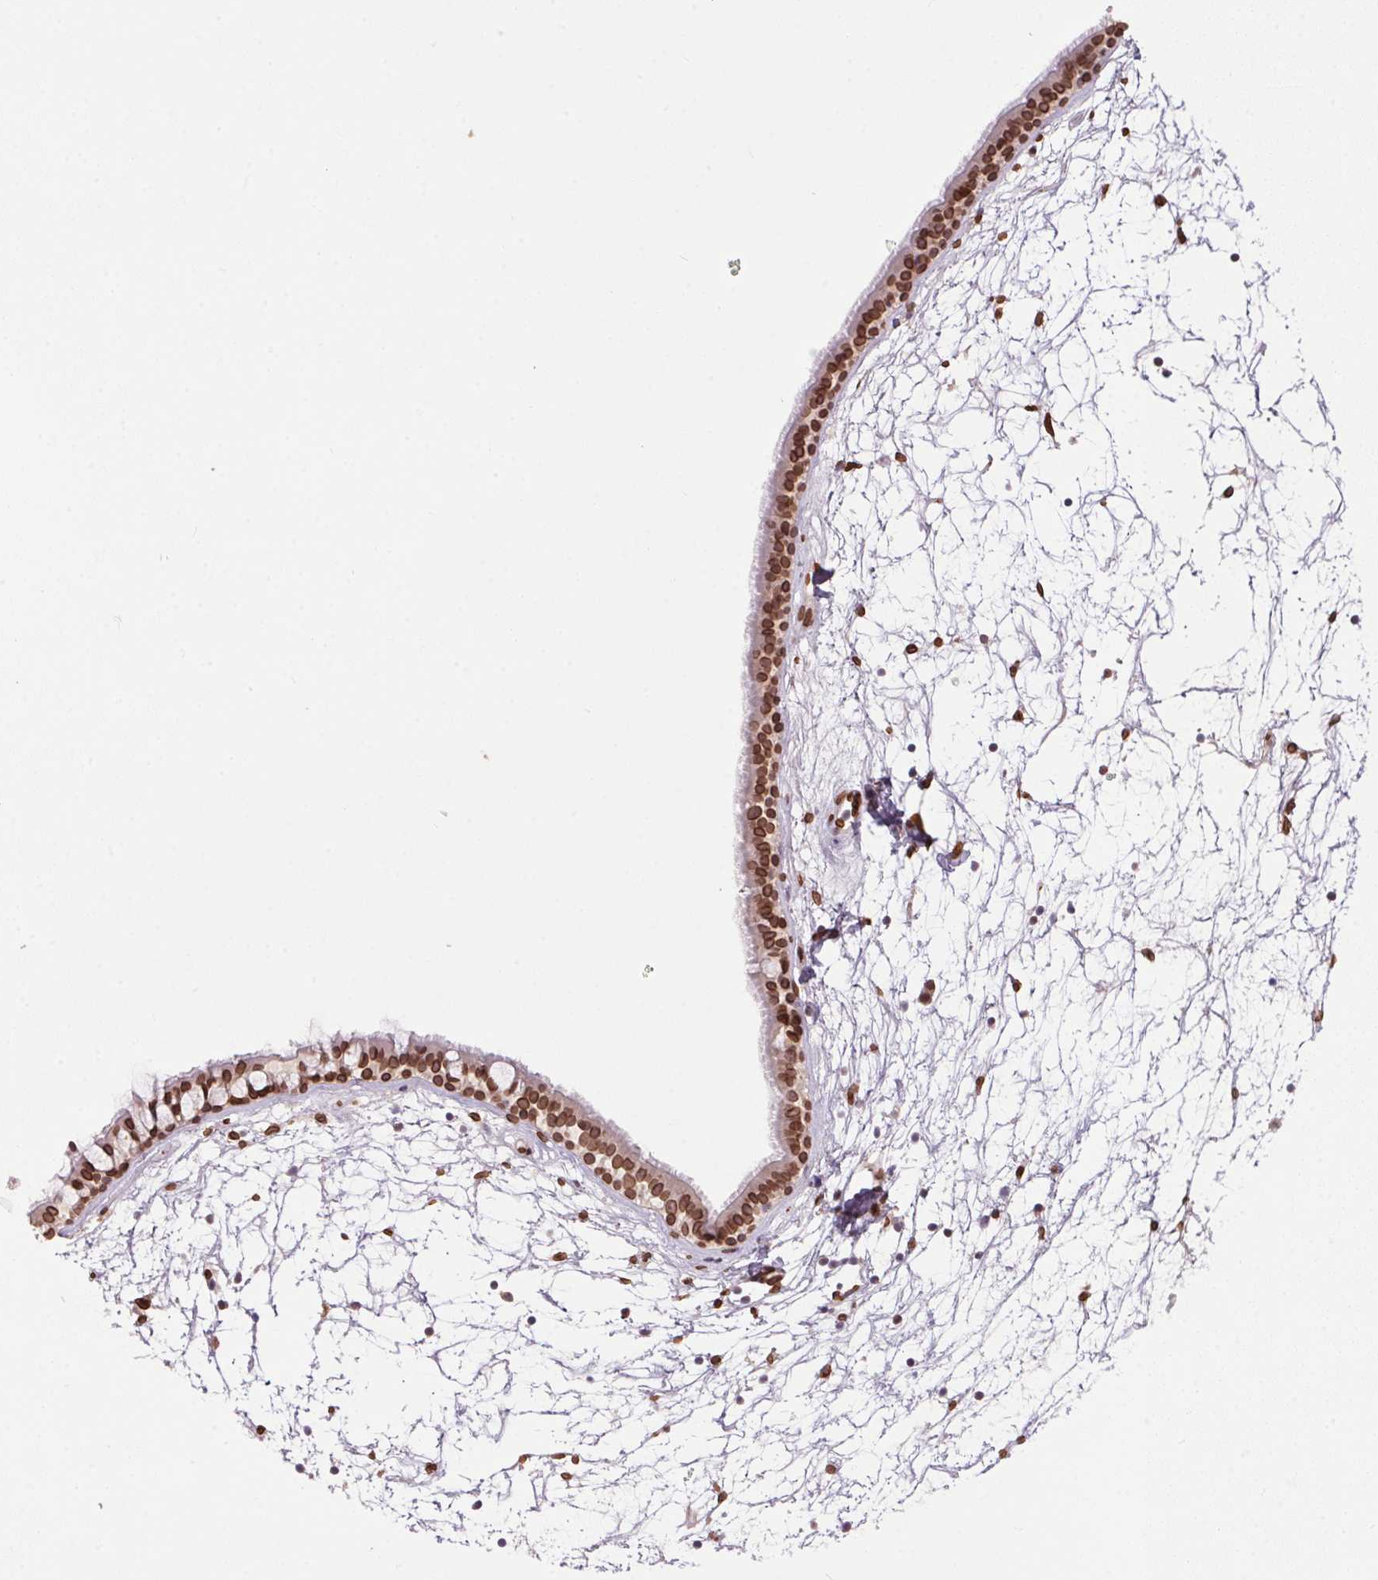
{"staining": {"intensity": "moderate", "quantity": ">75%", "location": "nuclear"}, "tissue": "nasopharynx", "cell_type": "Respiratory epithelial cells", "image_type": "normal", "snomed": [{"axis": "morphology", "description": "Normal tissue, NOS"}, {"axis": "topography", "description": "Nasopharynx"}], "caption": "Immunohistochemistry (DAB) staining of normal human nasopharynx exhibits moderate nuclear protein positivity in about >75% of respiratory epithelial cells. (DAB = brown stain, brightfield microscopy at high magnification).", "gene": "TMEM175", "patient": {"sex": "male", "age": 68}}